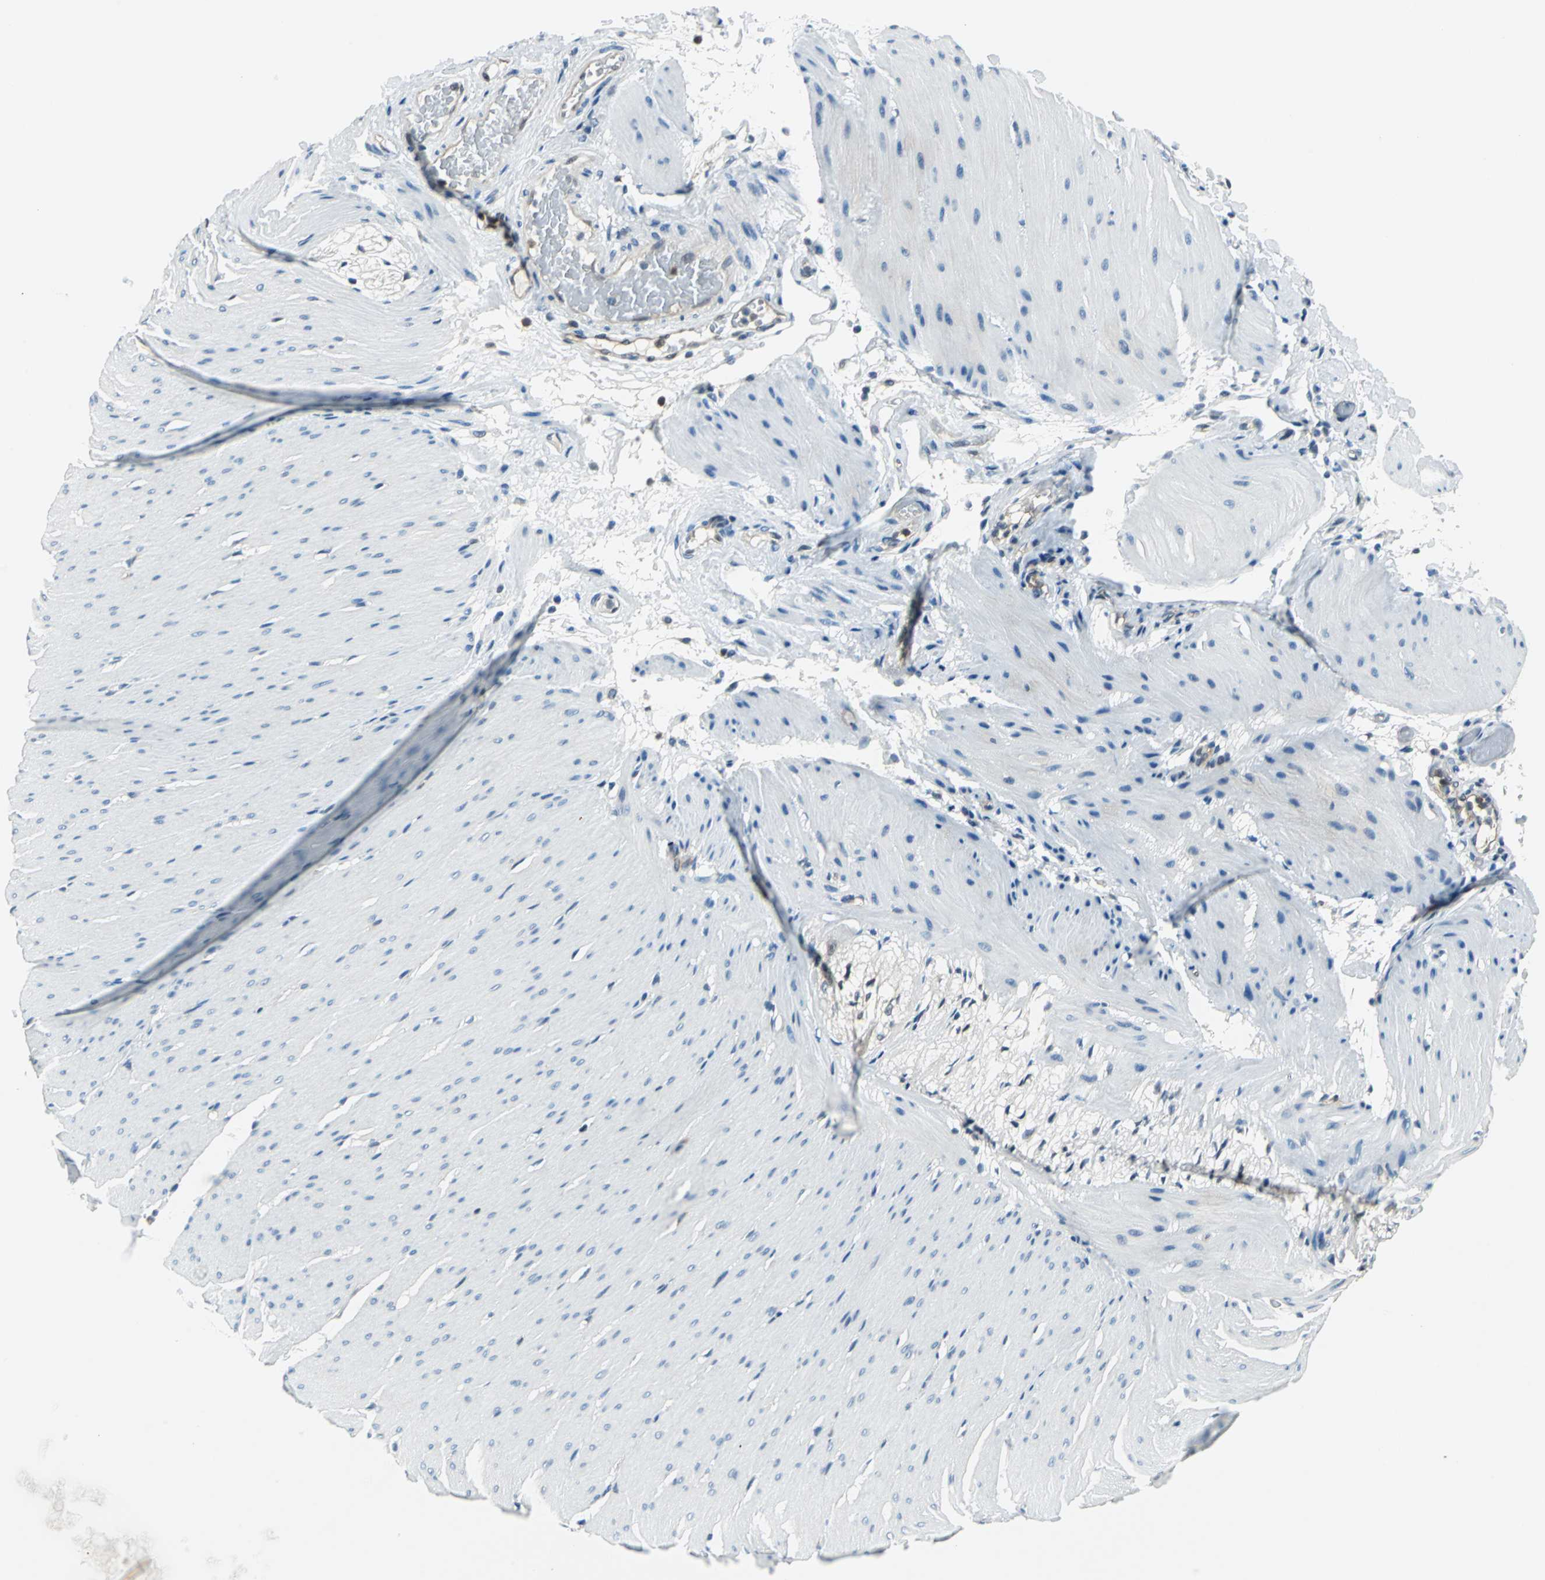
{"staining": {"intensity": "weak", "quantity": "25%-75%", "location": "cytoplasmic/membranous"}, "tissue": "smooth muscle", "cell_type": "Smooth muscle cells", "image_type": "normal", "snomed": [{"axis": "morphology", "description": "Normal tissue, NOS"}, {"axis": "topography", "description": "Smooth muscle"}, {"axis": "topography", "description": "Colon"}], "caption": "A low amount of weak cytoplasmic/membranous staining is identified in about 25%-75% of smooth muscle cells in normal smooth muscle.", "gene": "PSME1", "patient": {"sex": "male", "age": 67}}